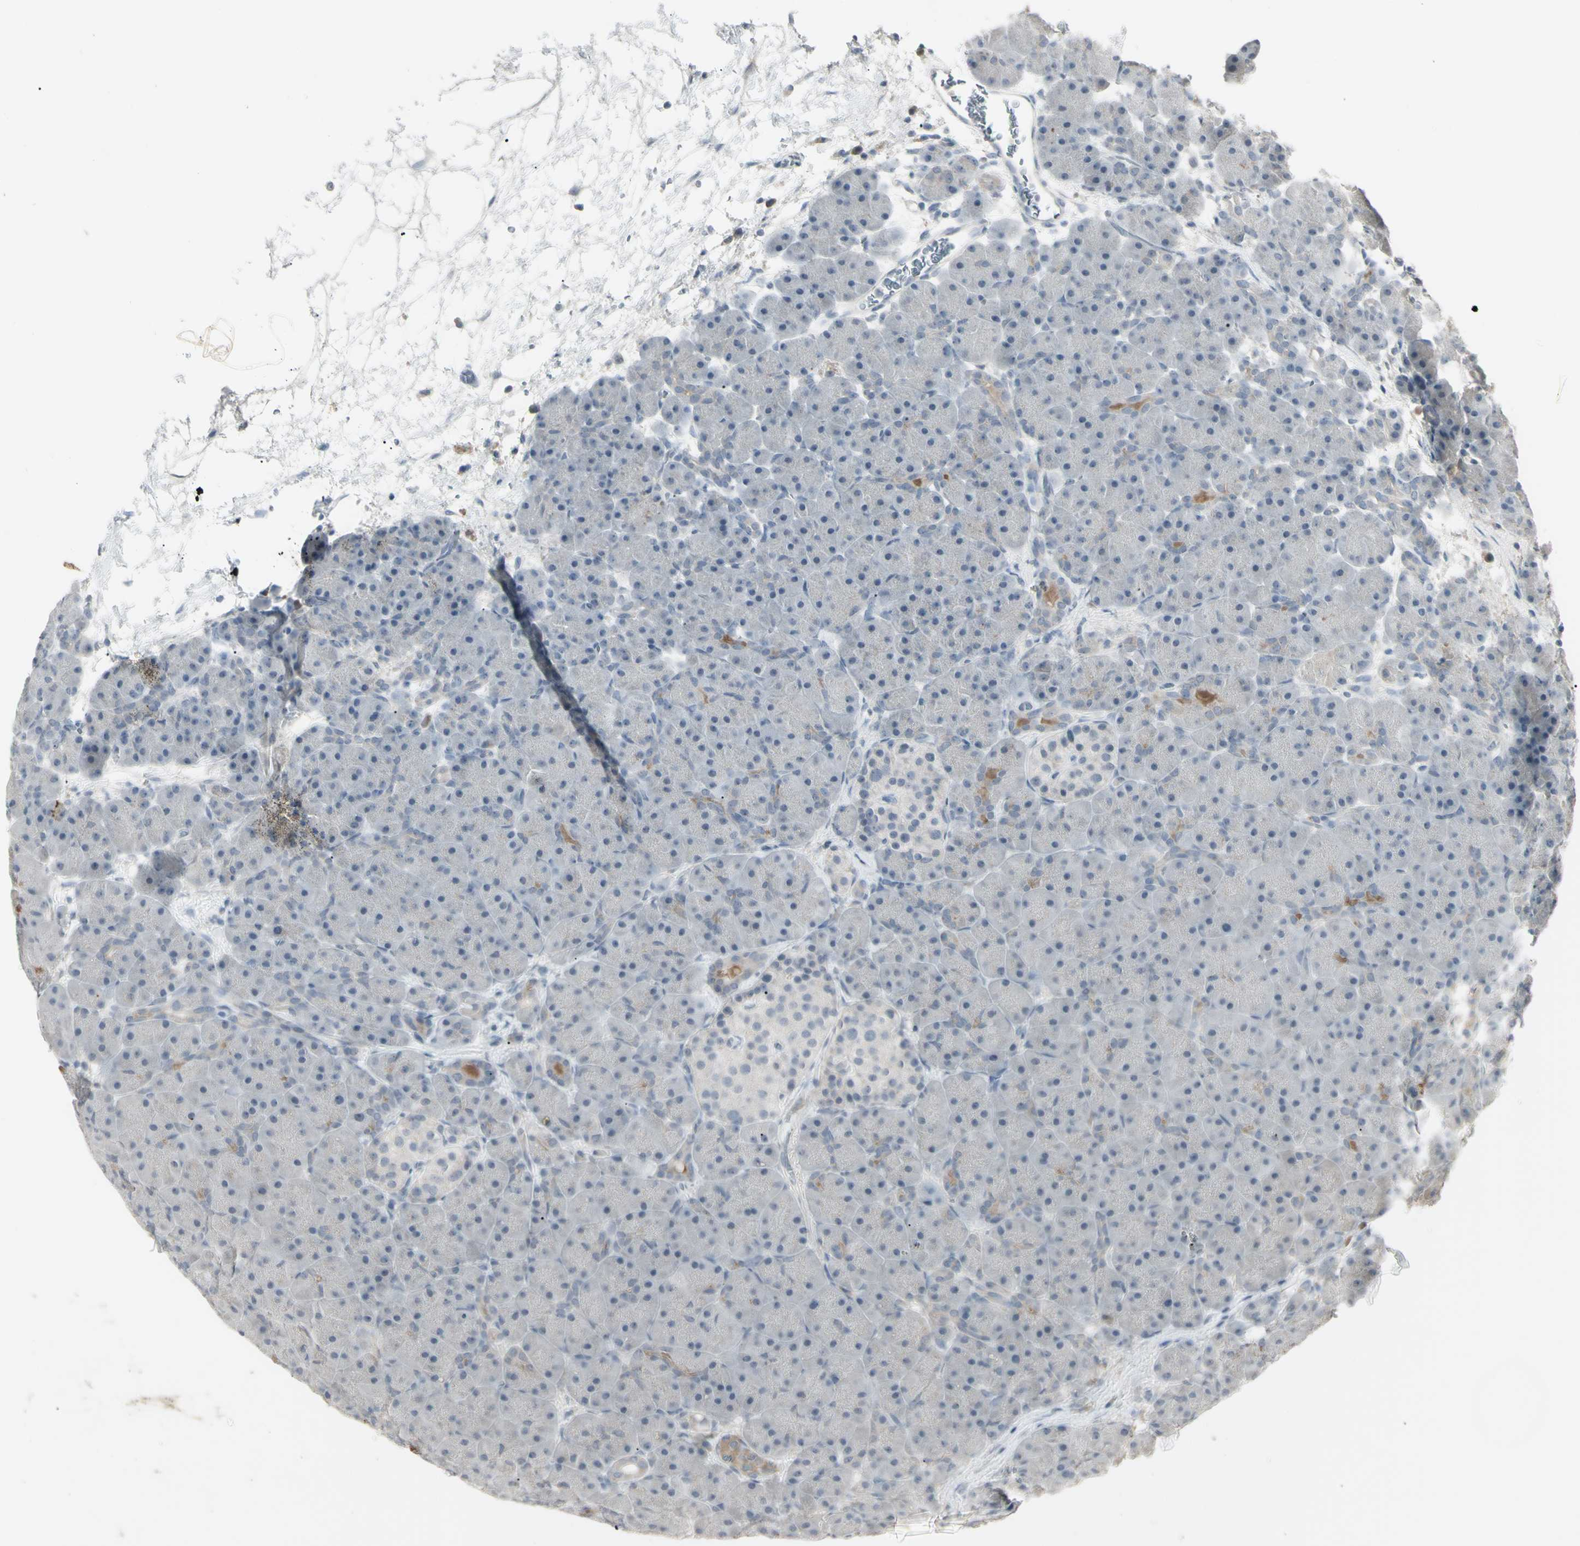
{"staining": {"intensity": "weak", "quantity": "<25%", "location": "cytoplasmic/membranous"}, "tissue": "pancreas", "cell_type": "Exocrine glandular cells", "image_type": "normal", "snomed": [{"axis": "morphology", "description": "Normal tissue, NOS"}, {"axis": "topography", "description": "Pancreas"}], "caption": "This photomicrograph is of normal pancreas stained with immunohistochemistry (IHC) to label a protein in brown with the nuclei are counter-stained blue. There is no expression in exocrine glandular cells. (DAB (3,3'-diaminobenzidine) immunohistochemistry (IHC), high magnification).", "gene": "PIAS4", "patient": {"sex": "male", "age": 66}}